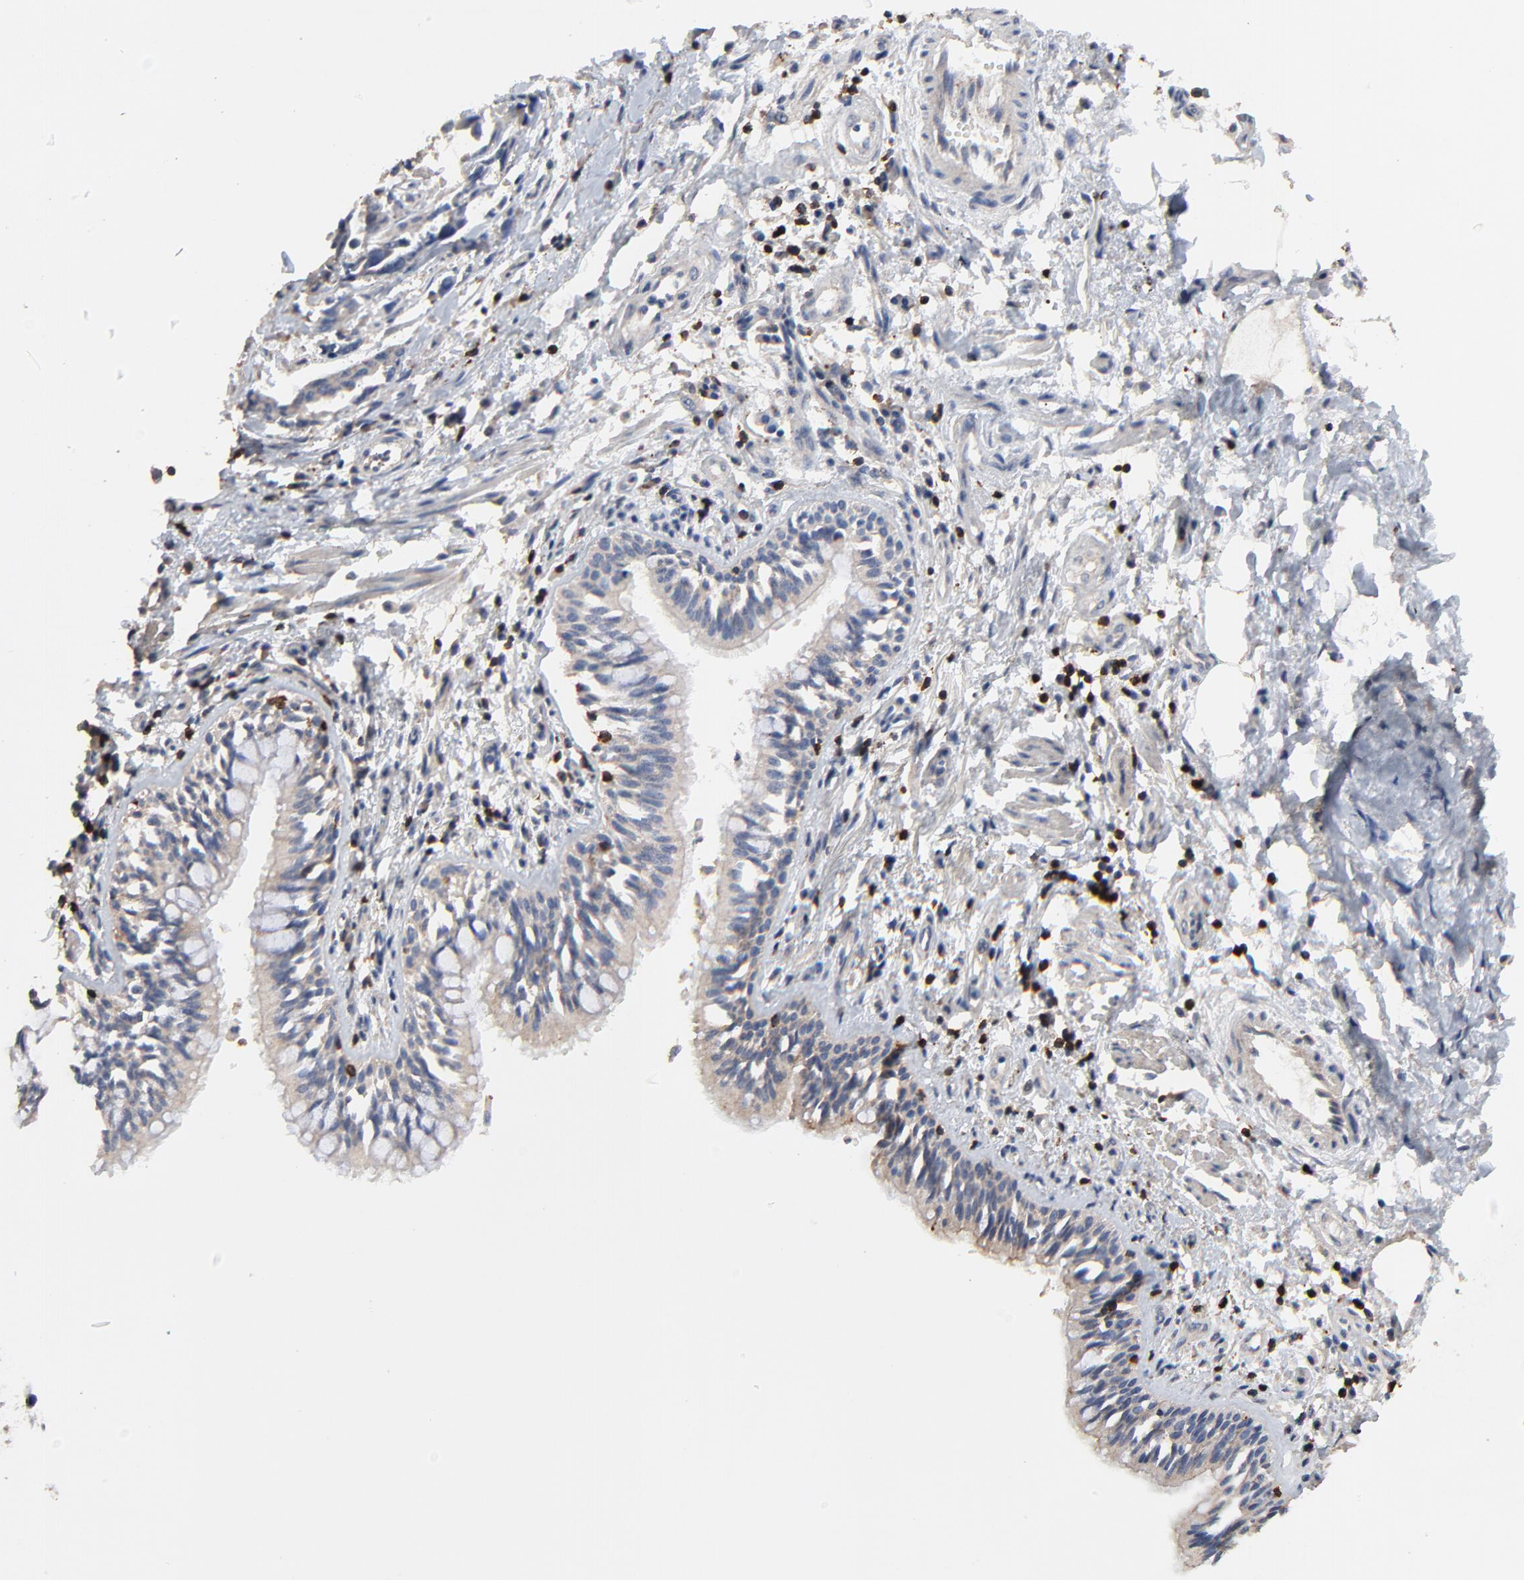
{"staining": {"intensity": "weak", "quantity": "<25%", "location": "cytoplasmic/membranous"}, "tissue": "lung cancer", "cell_type": "Tumor cells", "image_type": "cancer", "snomed": [{"axis": "morphology", "description": "Adenocarcinoma, NOS"}, {"axis": "topography", "description": "Lymph node"}, {"axis": "topography", "description": "Lung"}], "caption": "IHC photomicrograph of neoplastic tissue: lung adenocarcinoma stained with DAB (3,3'-diaminobenzidine) shows no significant protein expression in tumor cells.", "gene": "SKAP1", "patient": {"sex": "male", "age": 64}}